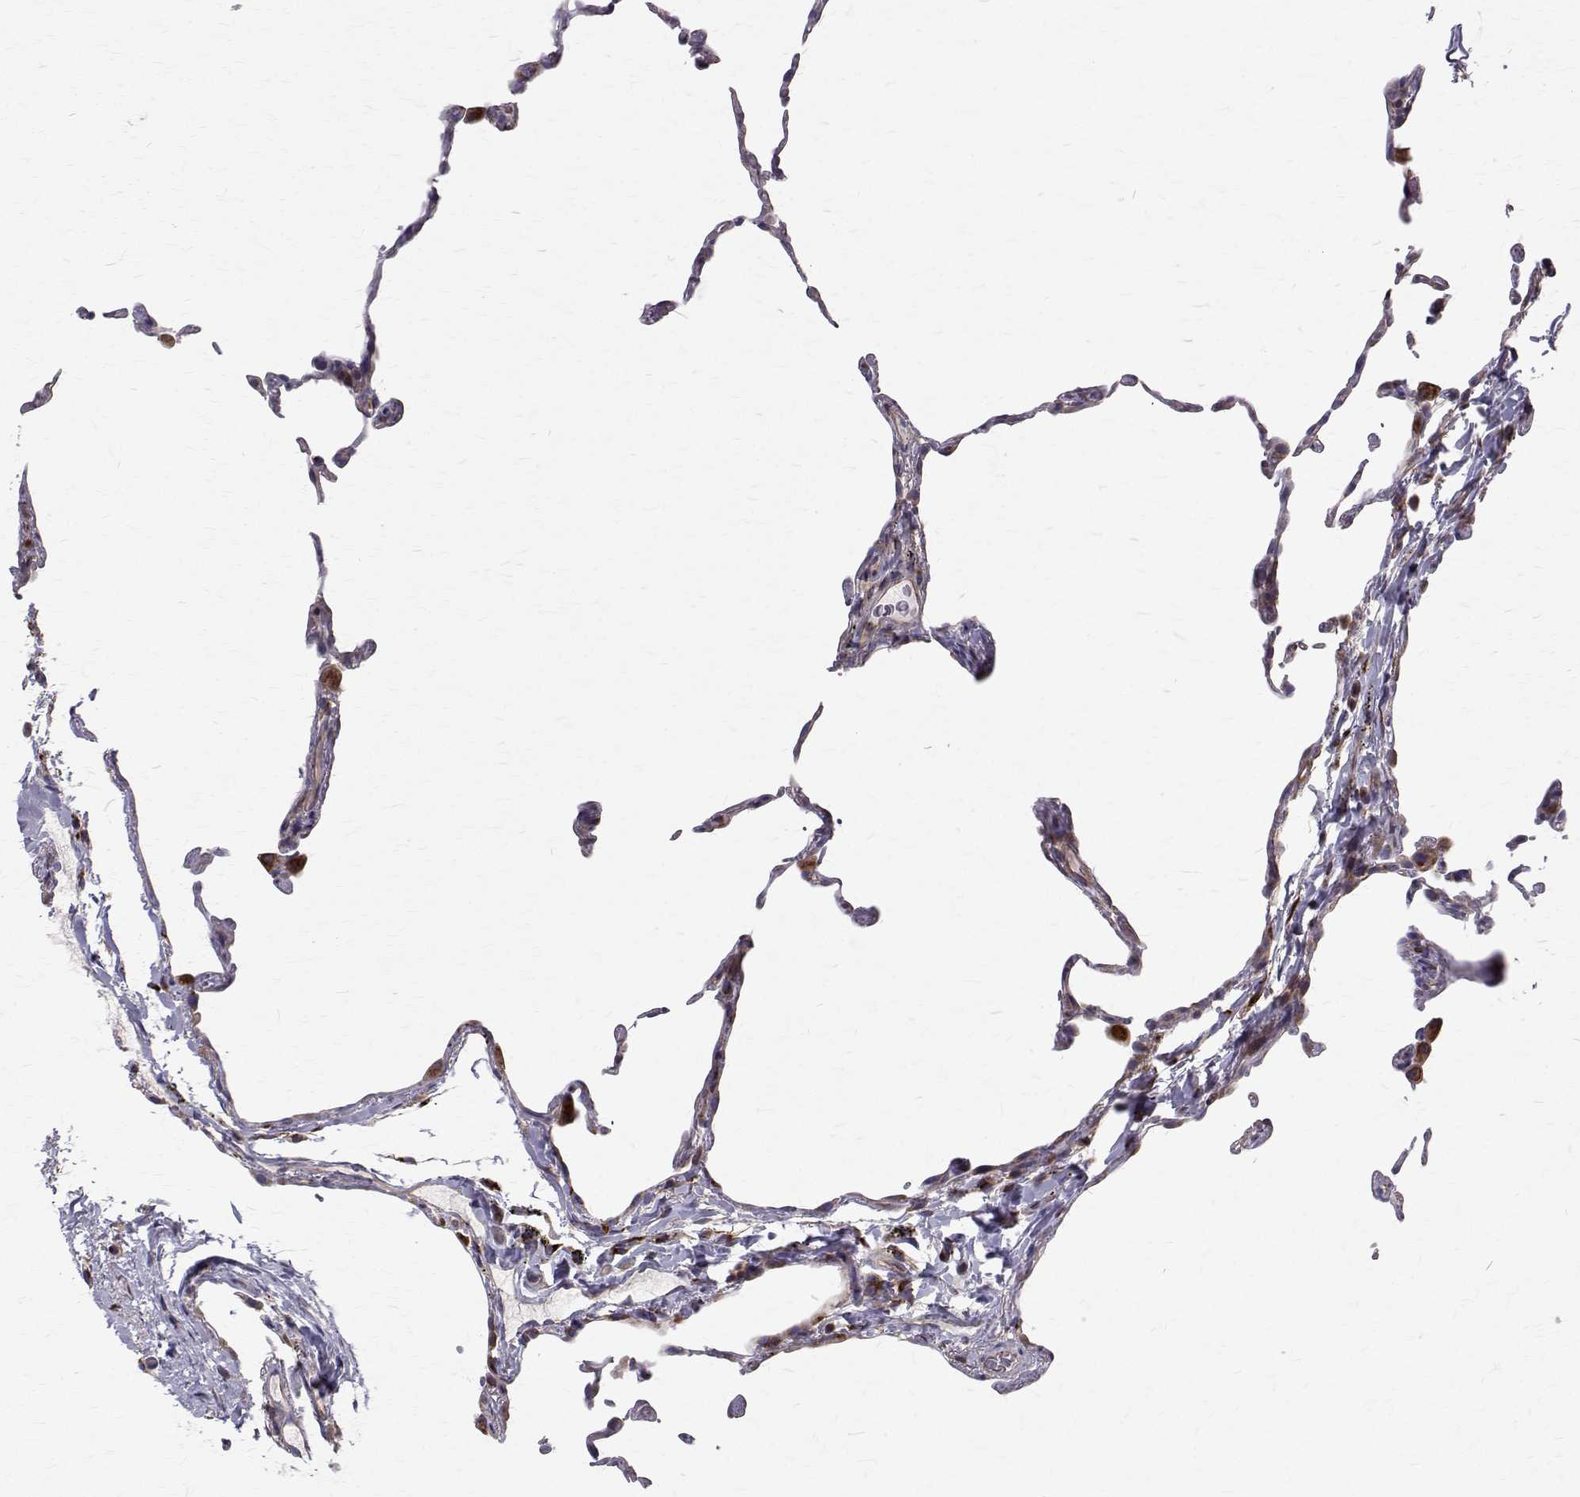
{"staining": {"intensity": "moderate", "quantity": "<25%", "location": "cytoplasmic/membranous"}, "tissue": "lung", "cell_type": "Alveolar cells", "image_type": "normal", "snomed": [{"axis": "morphology", "description": "Normal tissue, NOS"}, {"axis": "topography", "description": "Lung"}], "caption": "About <25% of alveolar cells in unremarkable human lung exhibit moderate cytoplasmic/membranous protein staining as visualized by brown immunohistochemical staining.", "gene": "ARFGAP1", "patient": {"sex": "female", "age": 57}}